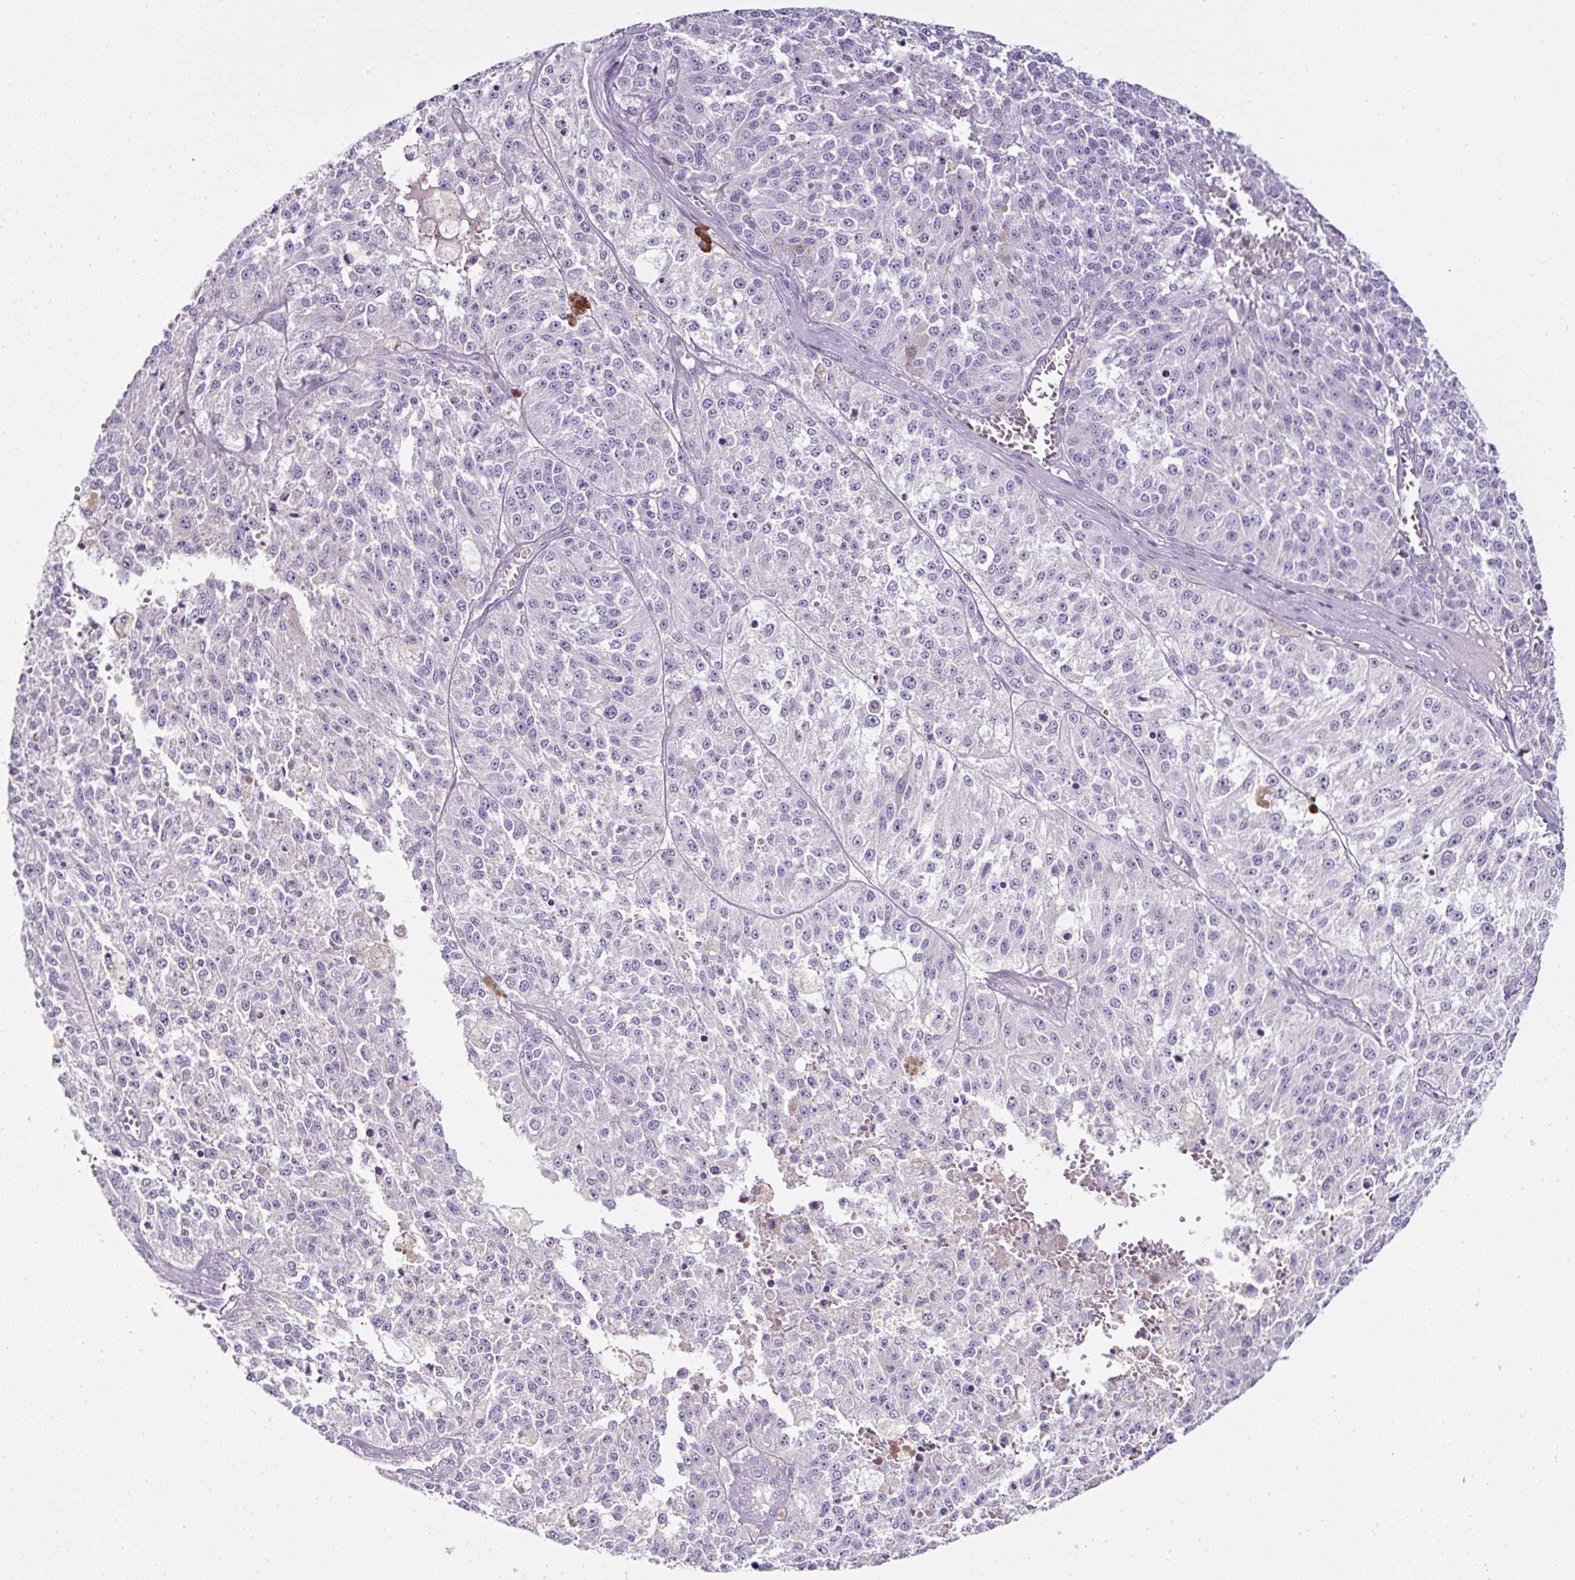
{"staining": {"intensity": "negative", "quantity": "none", "location": "none"}, "tissue": "melanoma", "cell_type": "Tumor cells", "image_type": "cancer", "snomed": [{"axis": "morphology", "description": "Malignant melanoma, NOS"}, {"axis": "topography", "description": "Skin"}], "caption": "This is a histopathology image of IHC staining of melanoma, which shows no staining in tumor cells. (IHC, brightfield microscopy, high magnification).", "gene": "OR14A2", "patient": {"sex": "female", "age": 64}}